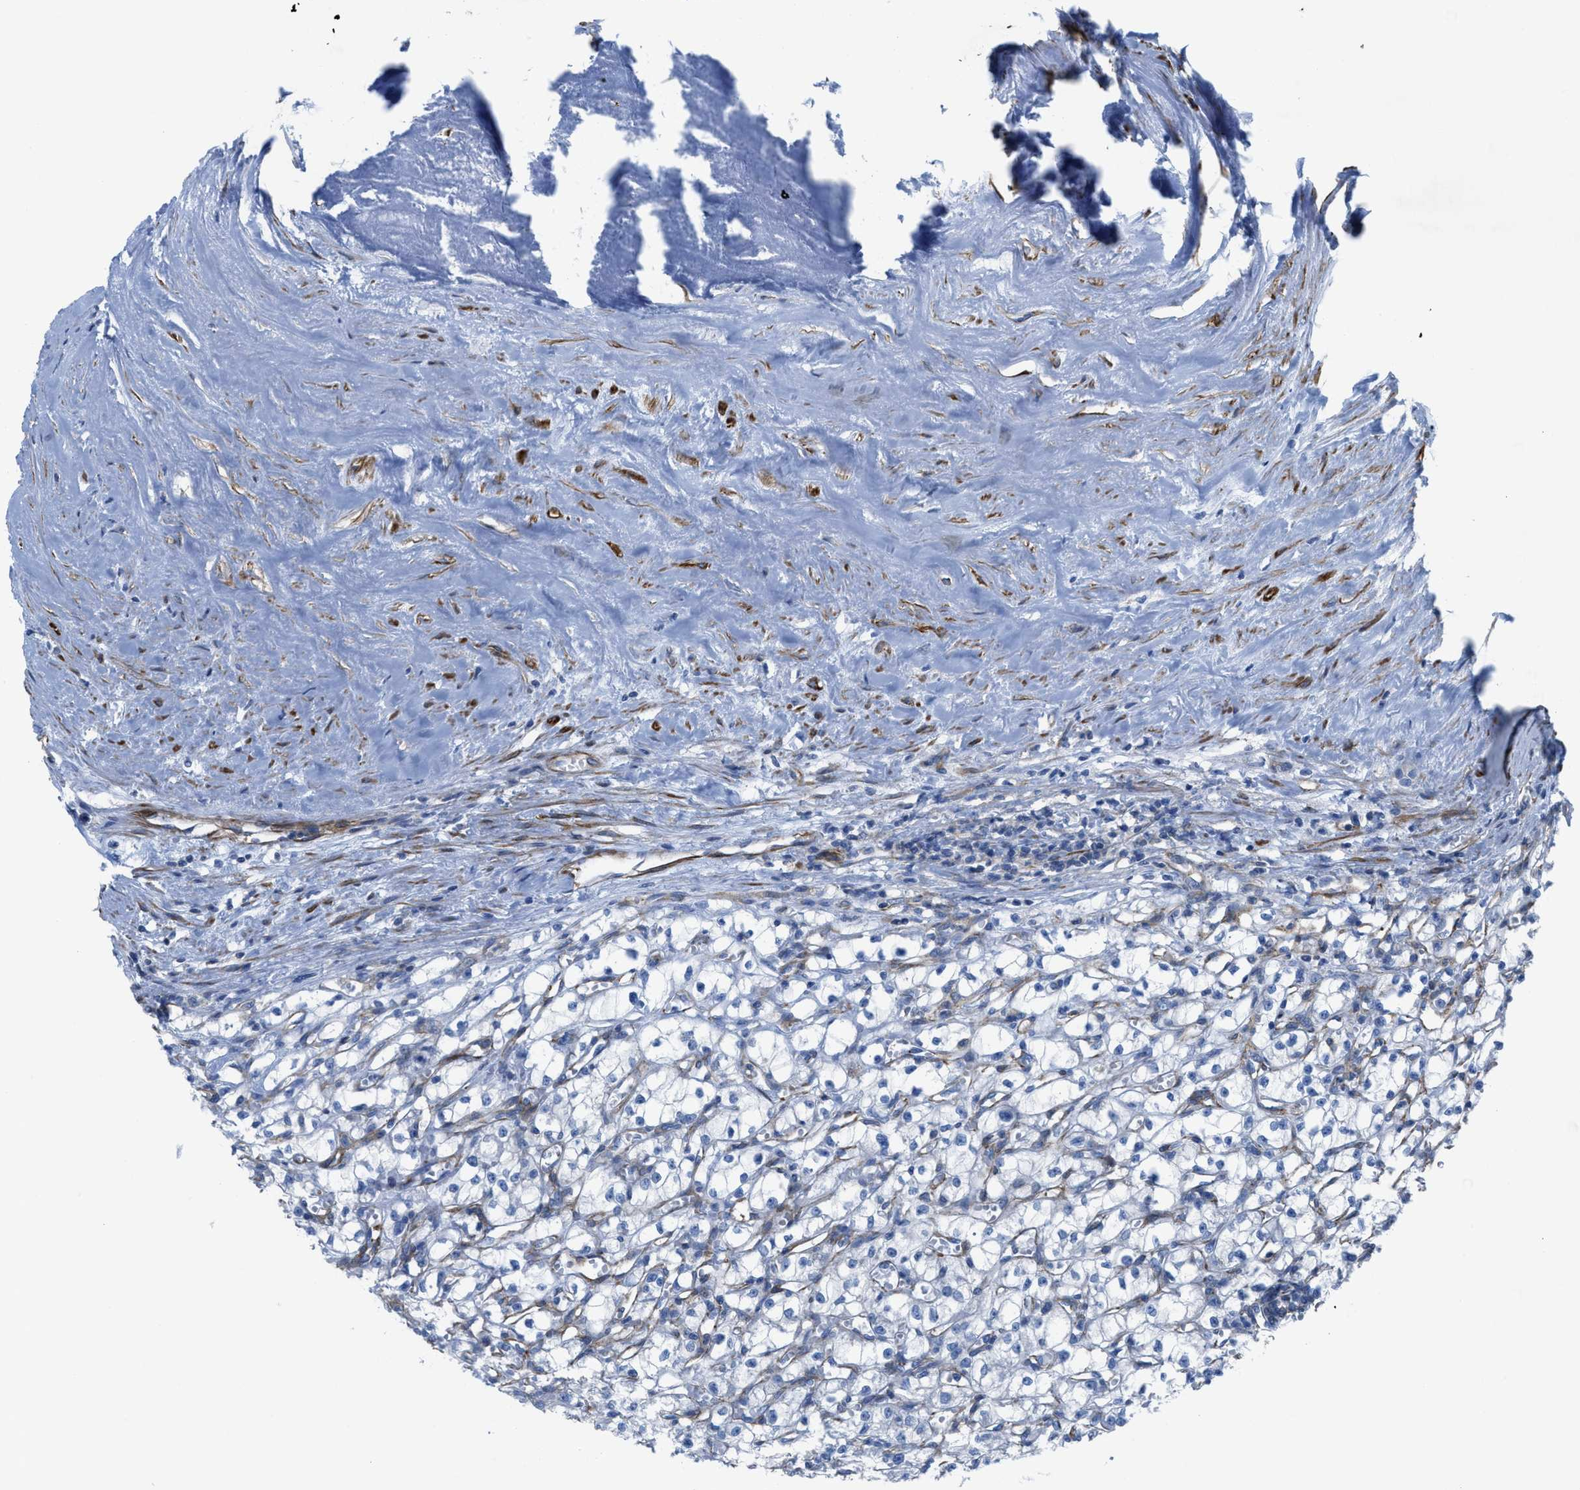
{"staining": {"intensity": "negative", "quantity": "none", "location": "none"}, "tissue": "renal cancer", "cell_type": "Tumor cells", "image_type": "cancer", "snomed": [{"axis": "morphology", "description": "Adenocarcinoma, NOS"}, {"axis": "topography", "description": "Kidney"}], "caption": "Immunohistochemistry (IHC) of human renal cancer displays no staining in tumor cells.", "gene": "KCNH7", "patient": {"sex": "male", "age": 56}}